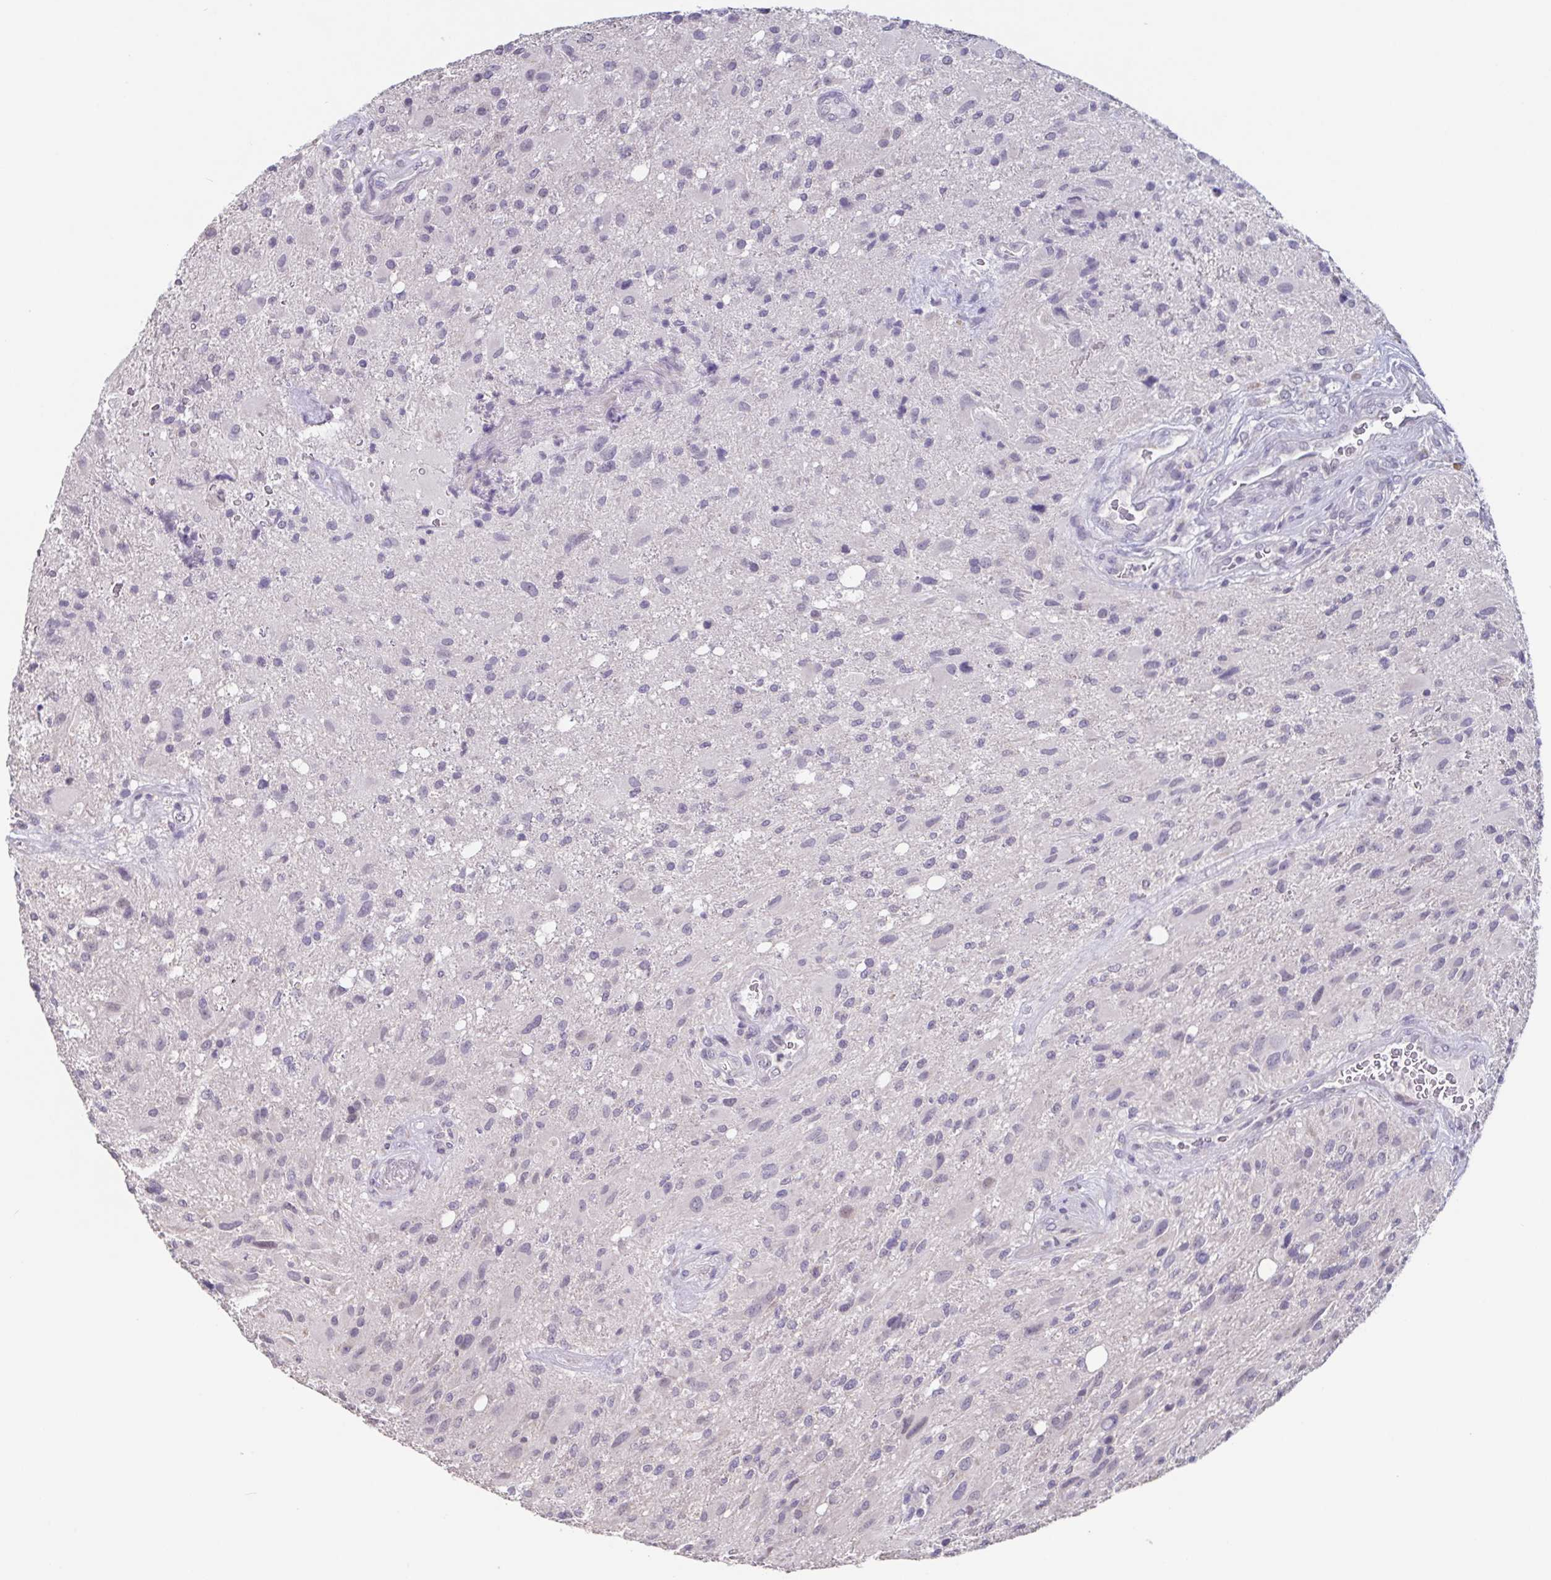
{"staining": {"intensity": "negative", "quantity": "none", "location": "none"}, "tissue": "glioma", "cell_type": "Tumor cells", "image_type": "cancer", "snomed": [{"axis": "morphology", "description": "Glioma, malignant, High grade"}, {"axis": "topography", "description": "Brain"}], "caption": "Photomicrograph shows no protein staining in tumor cells of high-grade glioma (malignant) tissue. (DAB immunohistochemistry visualized using brightfield microscopy, high magnification).", "gene": "GHRL", "patient": {"sex": "male", "age": 53}}